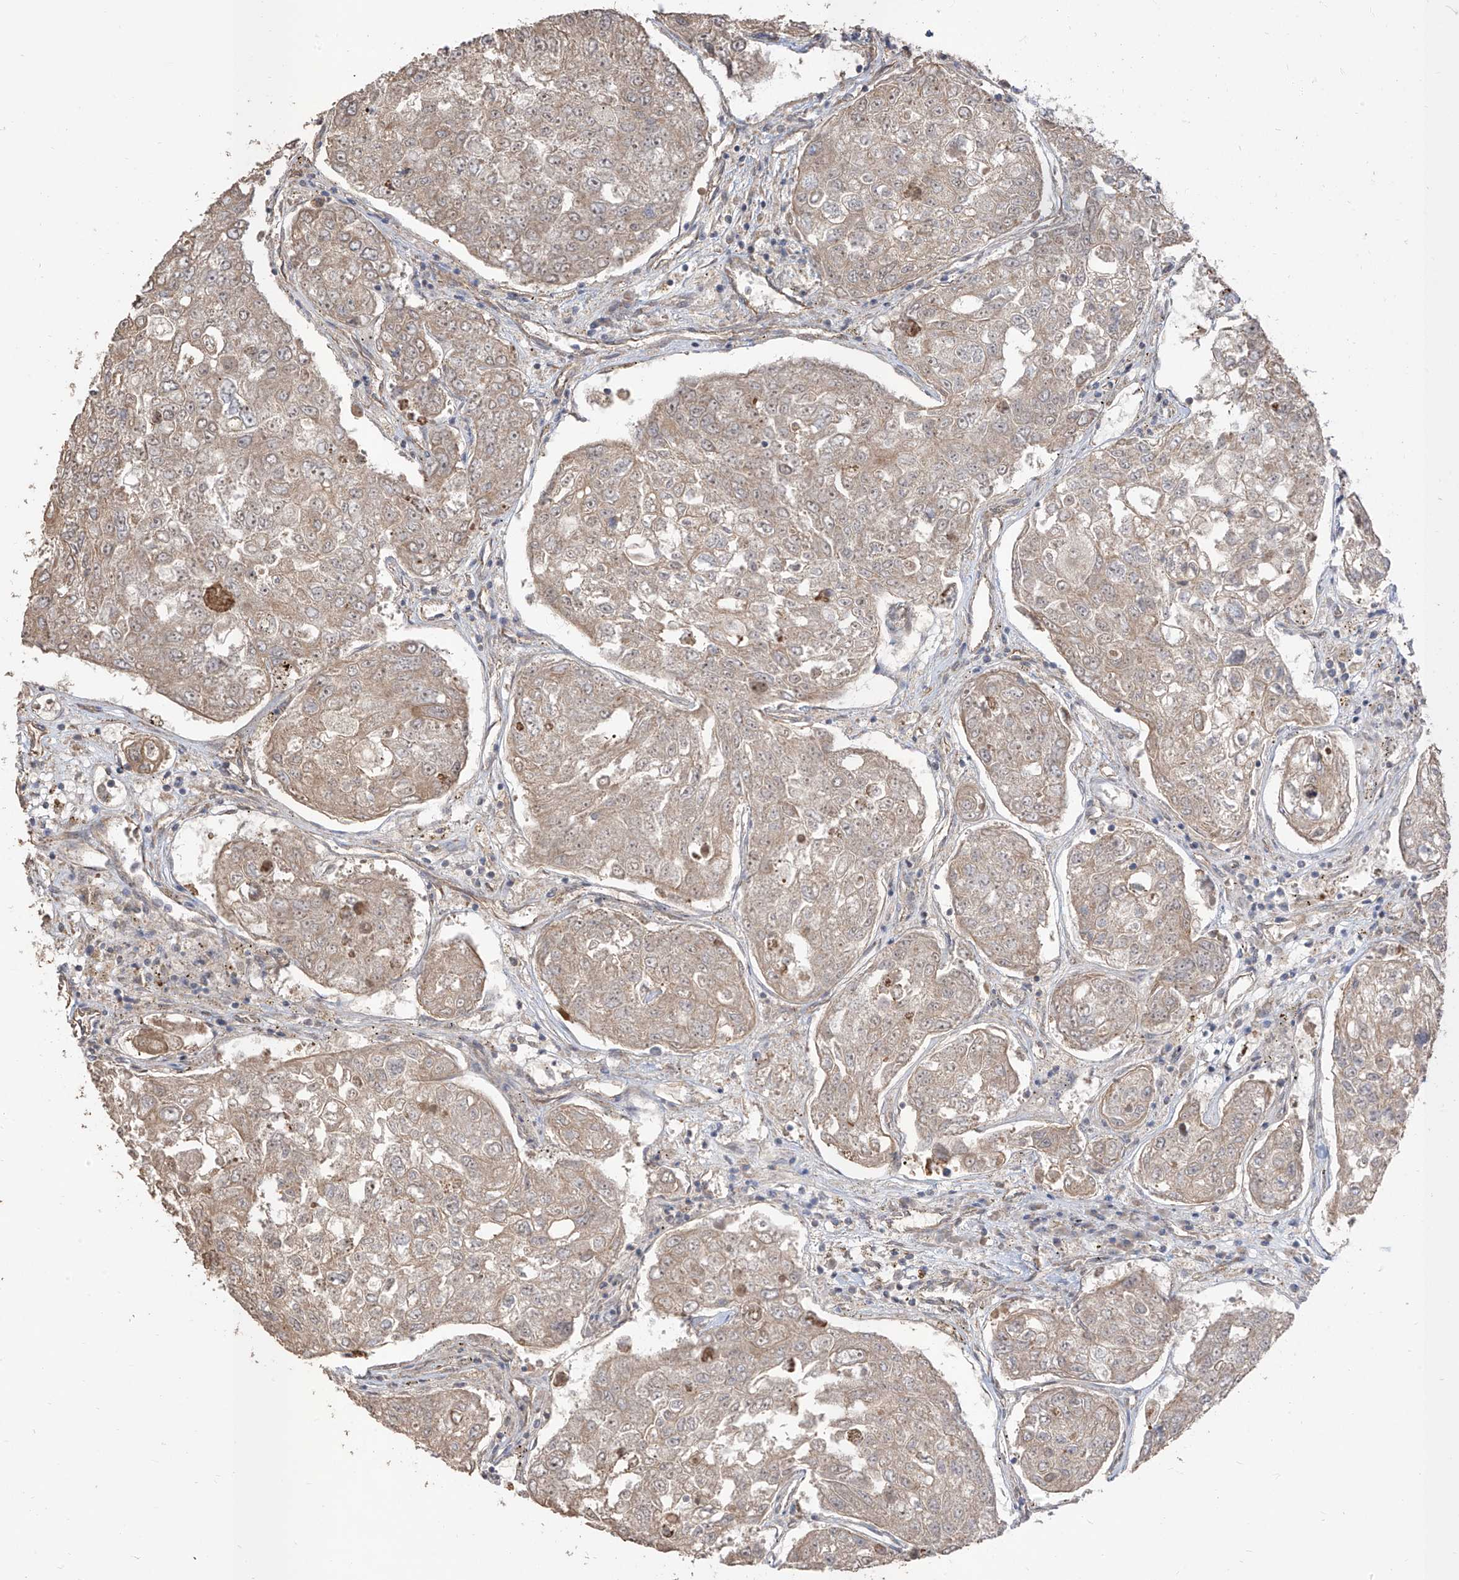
{"staining": {"intensity": "negative", "quantity": "none", "location": "none"}, "tissue": "urothelial cancer", "cell_type": "Tumor cells", "image_type": "cancer", "snomed": [{"axis": "morphology", "description": "Urothelial carcinoma, High grade"}, {"axis": "topography", "description": "Lymph node"}, {"axis": "topography", "description": "Urinary bladder"}], "caption": "Tumor cells show no significant protein staining in high-grade urothelial carcinoma.", "gene": "EPHX4", "patient": {"sex": "male", "age": 51}}